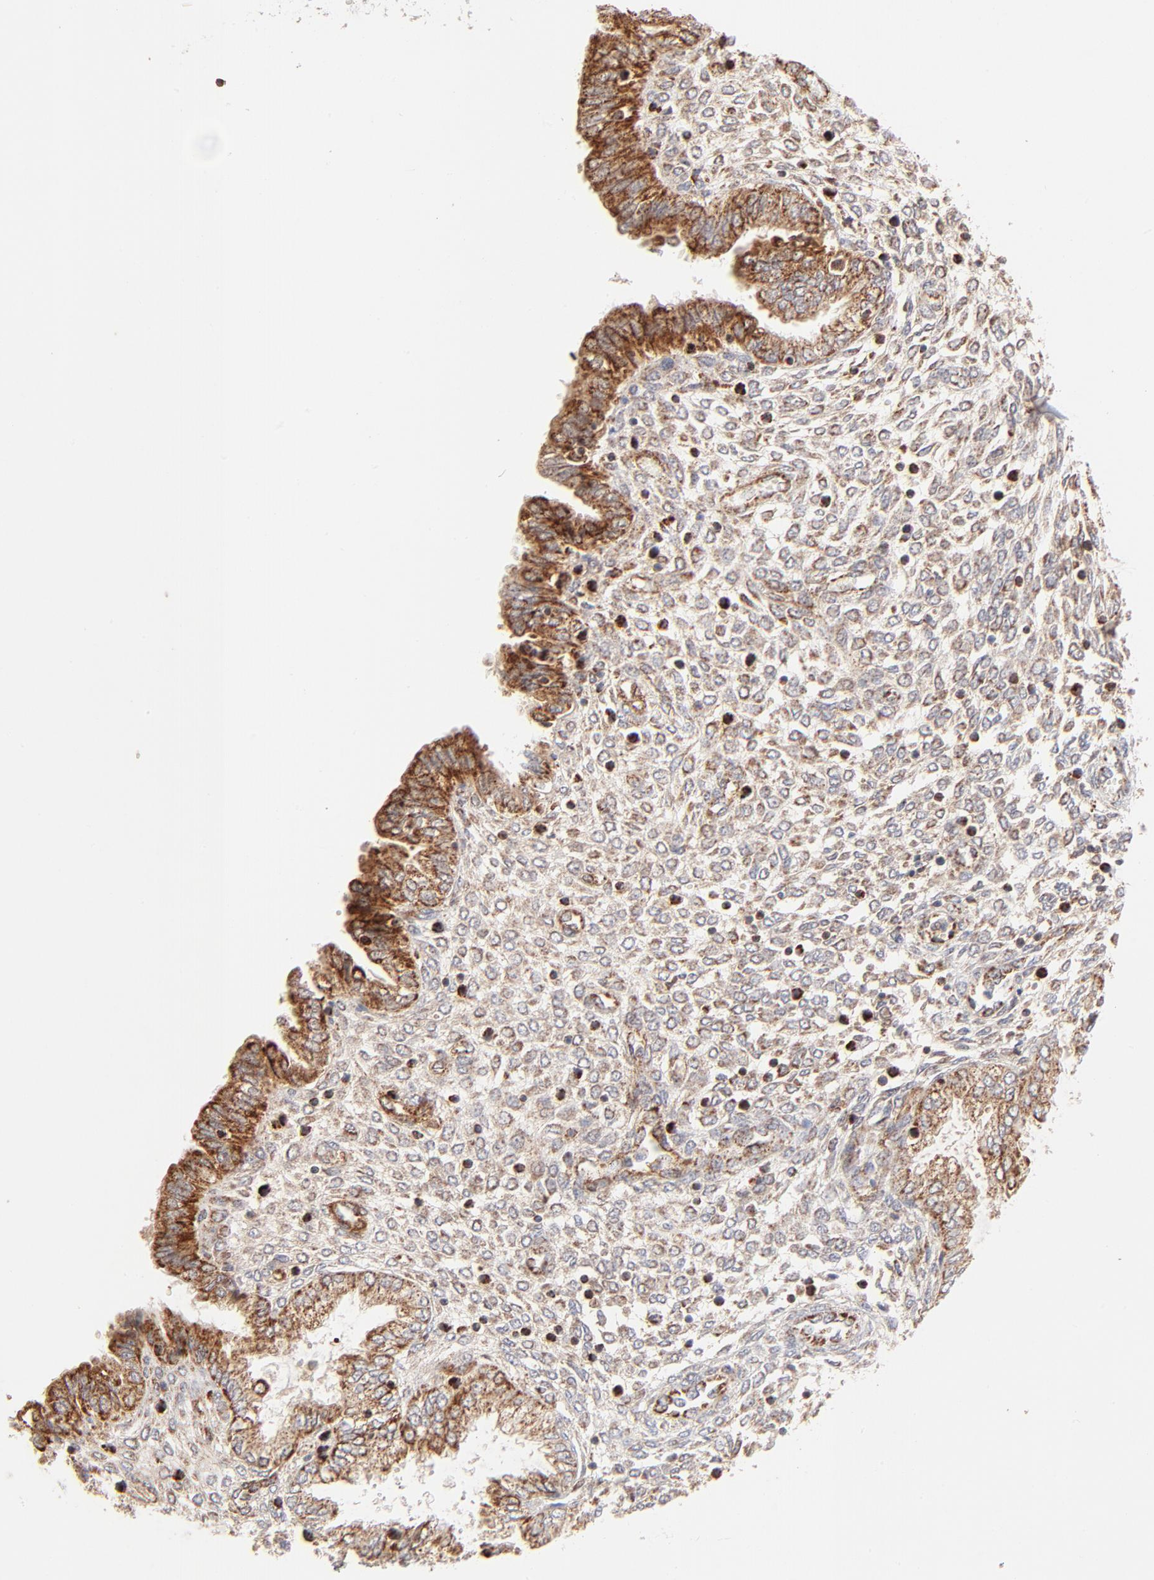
{"staining": {"intensity": "weak", "quantity": ">75%", "location": "cytoplasmic/membranous"}, "tissue": "endometrium", "cell_type": "Cells in endometrial stroma", "image_type": "normal", "snomed": [{"axis": "morphology", "description": "Normal tissue, NOS"}, {"axis": "topography", "description": "Endometrium"}], "caption": "The micrograph displays staining of benign endometrium, revealing weak cytoplasmic/membranous protein staining (brown color) within cells in endometrial stroma. The staining was performed using DAB, with brown indicating positive protein expression. Nuclei are stained blue with hematoxylin.", "gene": "CSPG4", "patient": {"sex": "female", "age": 33}}